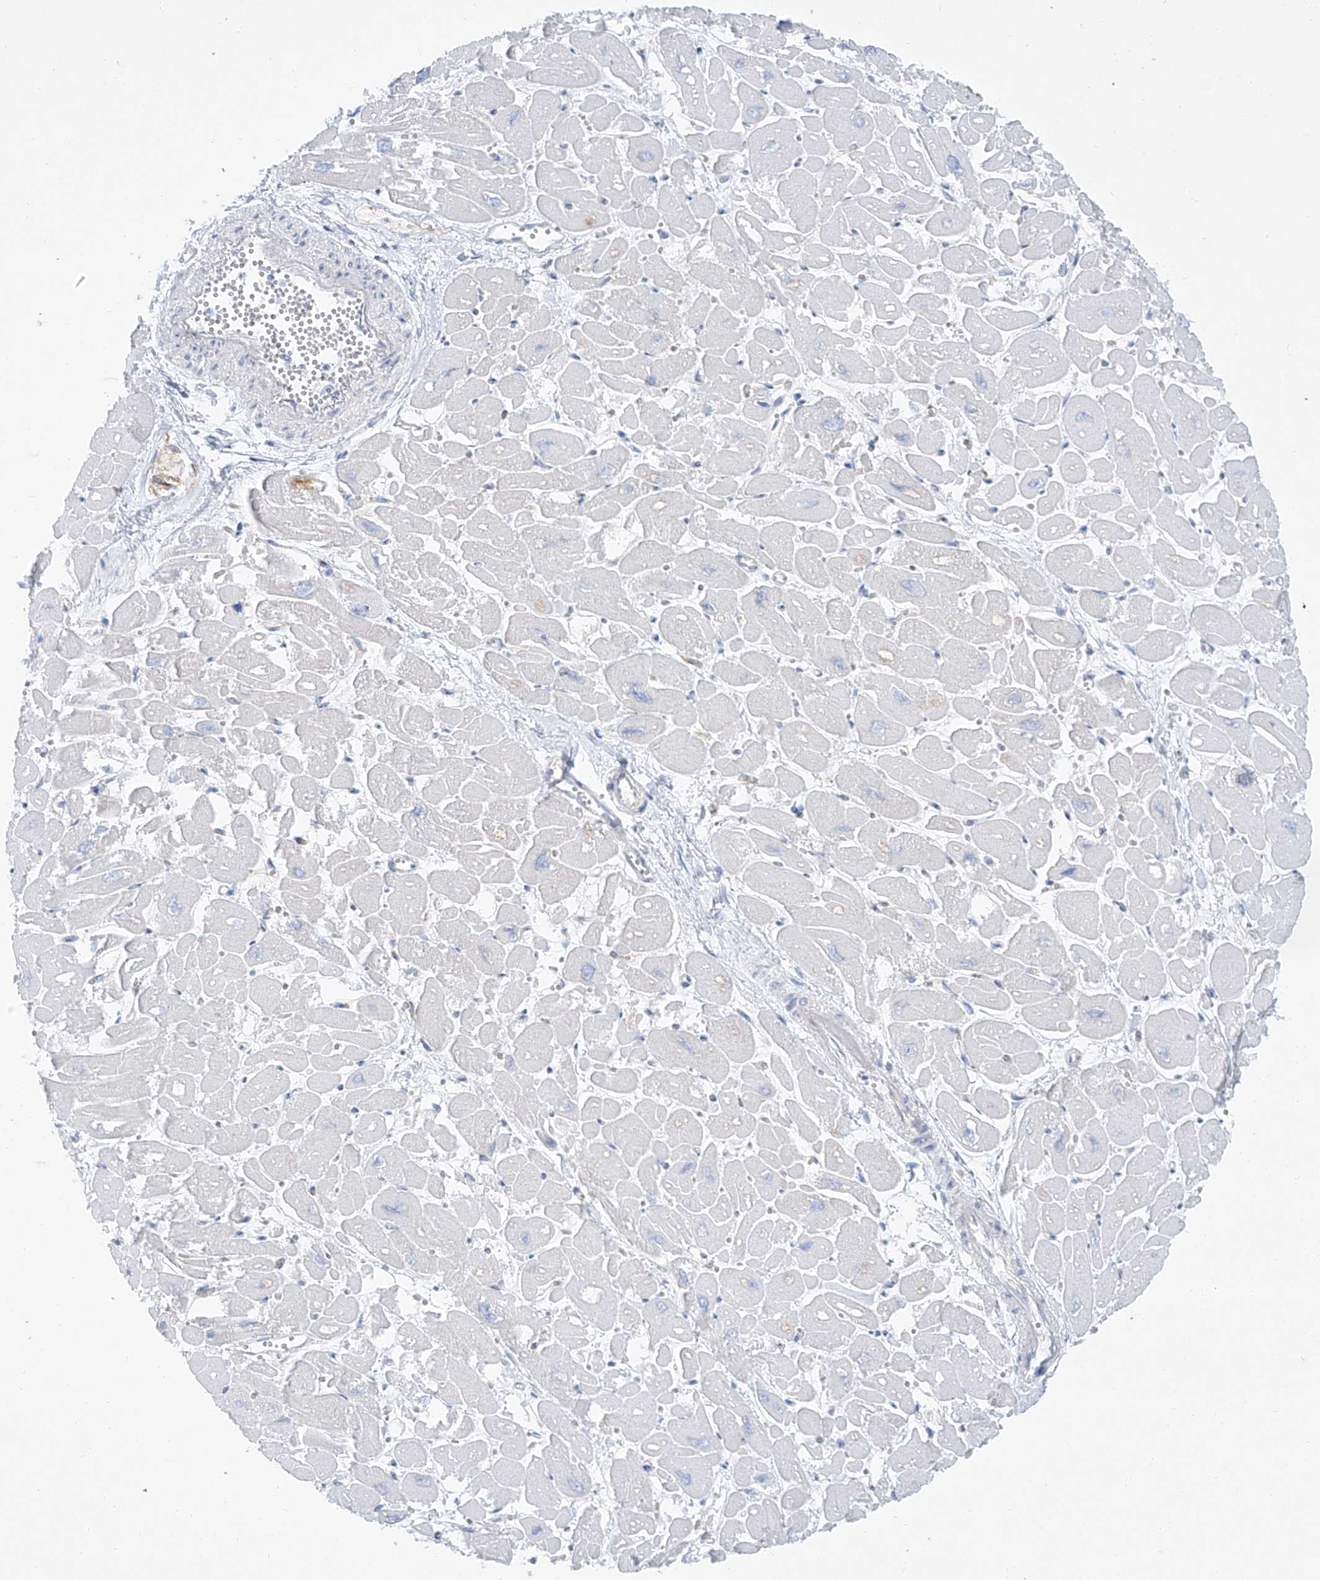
{"staining": {"intensity": "negative", "quantity": "none", "location": "none"}, "tissue": "heart muscle", "cell_type": "Cardiomyocytes", "image_type": "normal", "snomed": [{"axis": "morphology", "description": "Normal tissue, NOS"}, {"axis": "topography", "description": "Heart"}], "caption": "DAB (3,3'-diaminobenzidine) immunohistochemical staining of unremarkable human heart muscle shows no significant positivity in cardiomyocytes.", "gene": "MAGI1", "patient": {"sex": "male", "age": 54}}